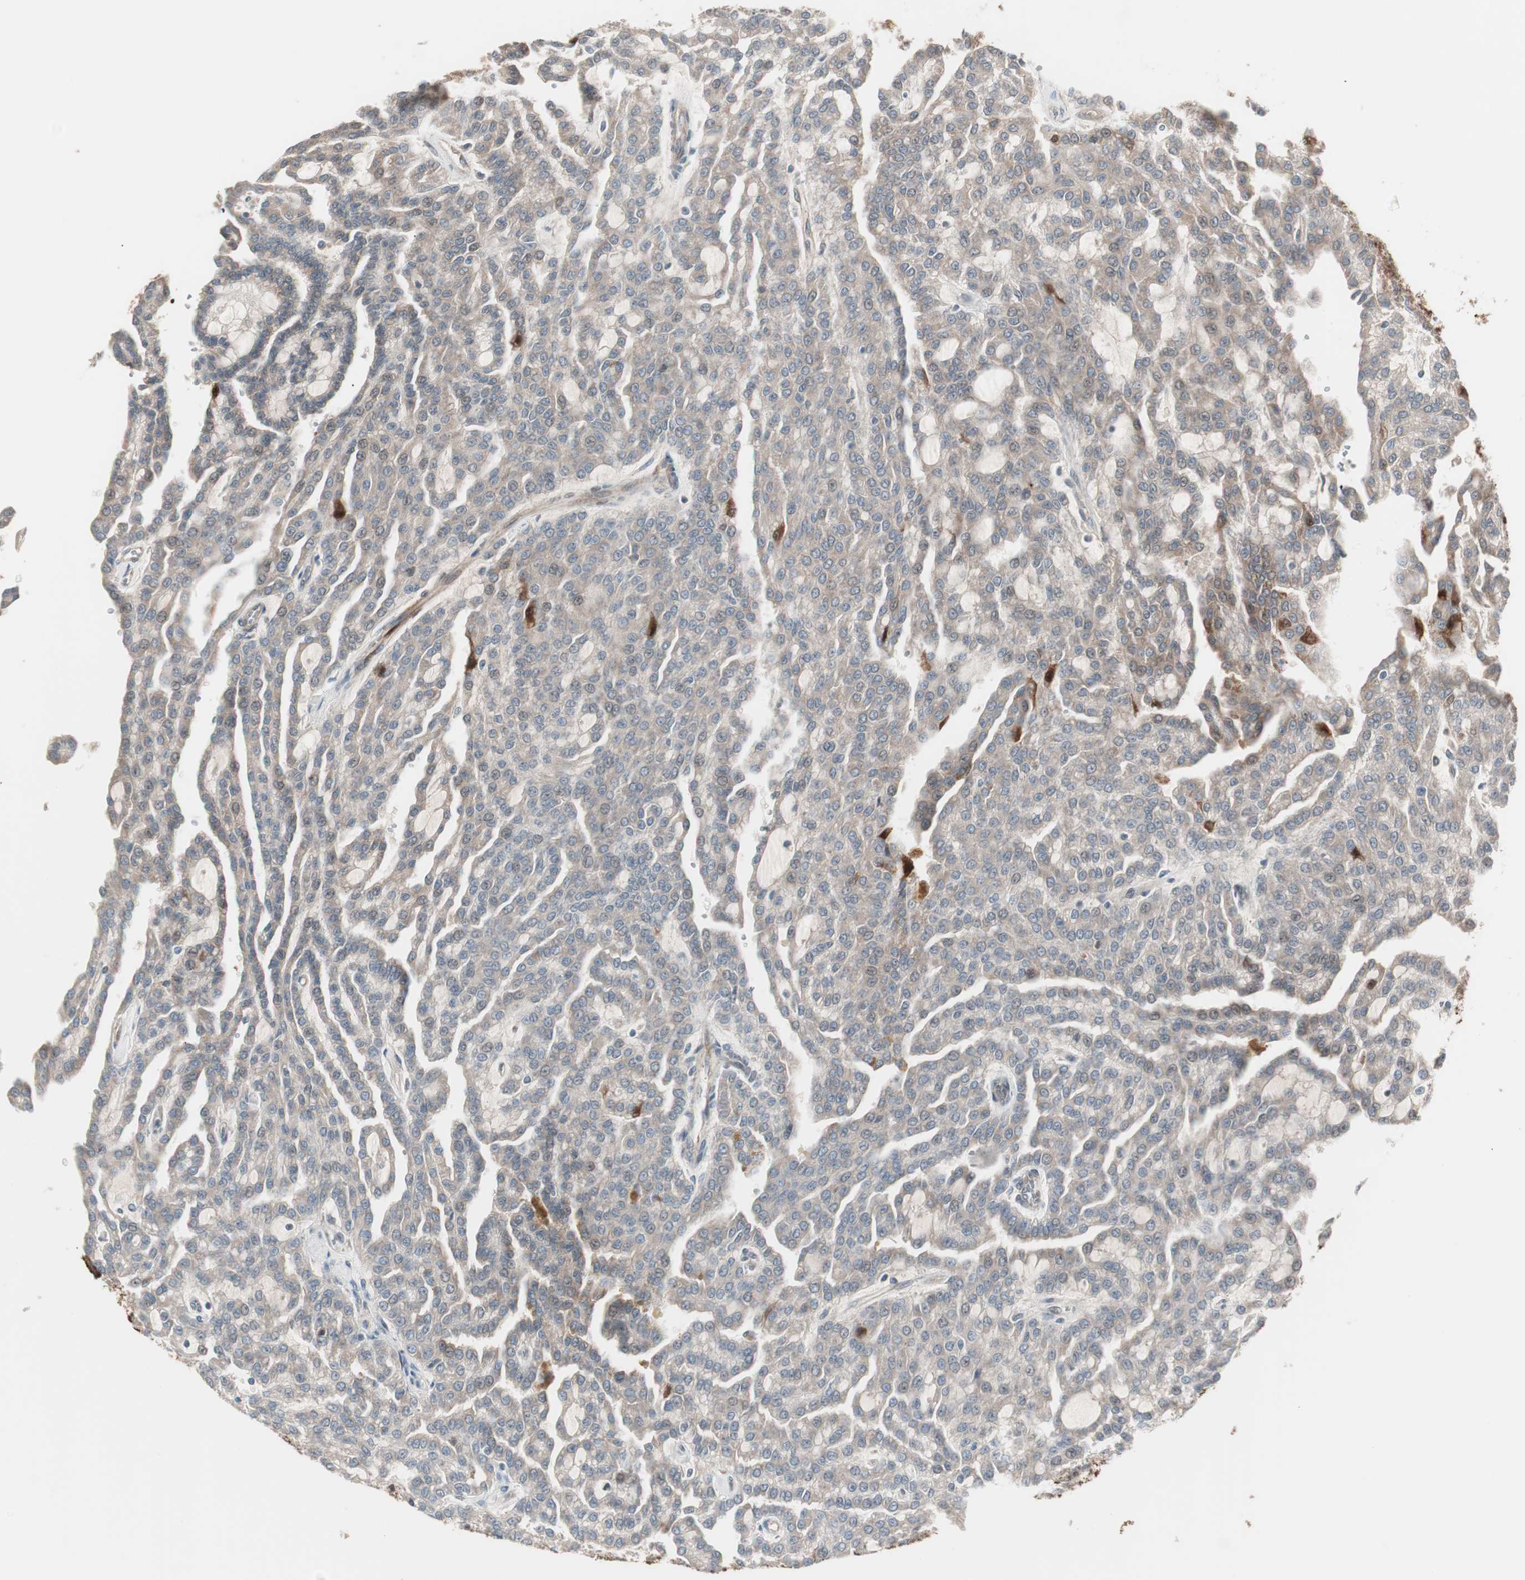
{"staining": {"intensity": "weak", "quantity": ">75%", "location": "cytoplasmic/membranous"}, "tissue": "renal cancer", "cell_type": "Tumor cells", "image_type": "cancer", "snomed": [{"axis": "morphology", "description": "Adenocarcinoma, NOS"}, {"axis": "topography", "description": "Kidney"}], "caption": "Protein analysis of renal cancer (adenocarcinoma) tissue shows weak cytoplasmic/membranous expression in approximately >75% of tumor cells.", "gene": "PRKG2", "patient": {"sex": "male", "age": 63}}